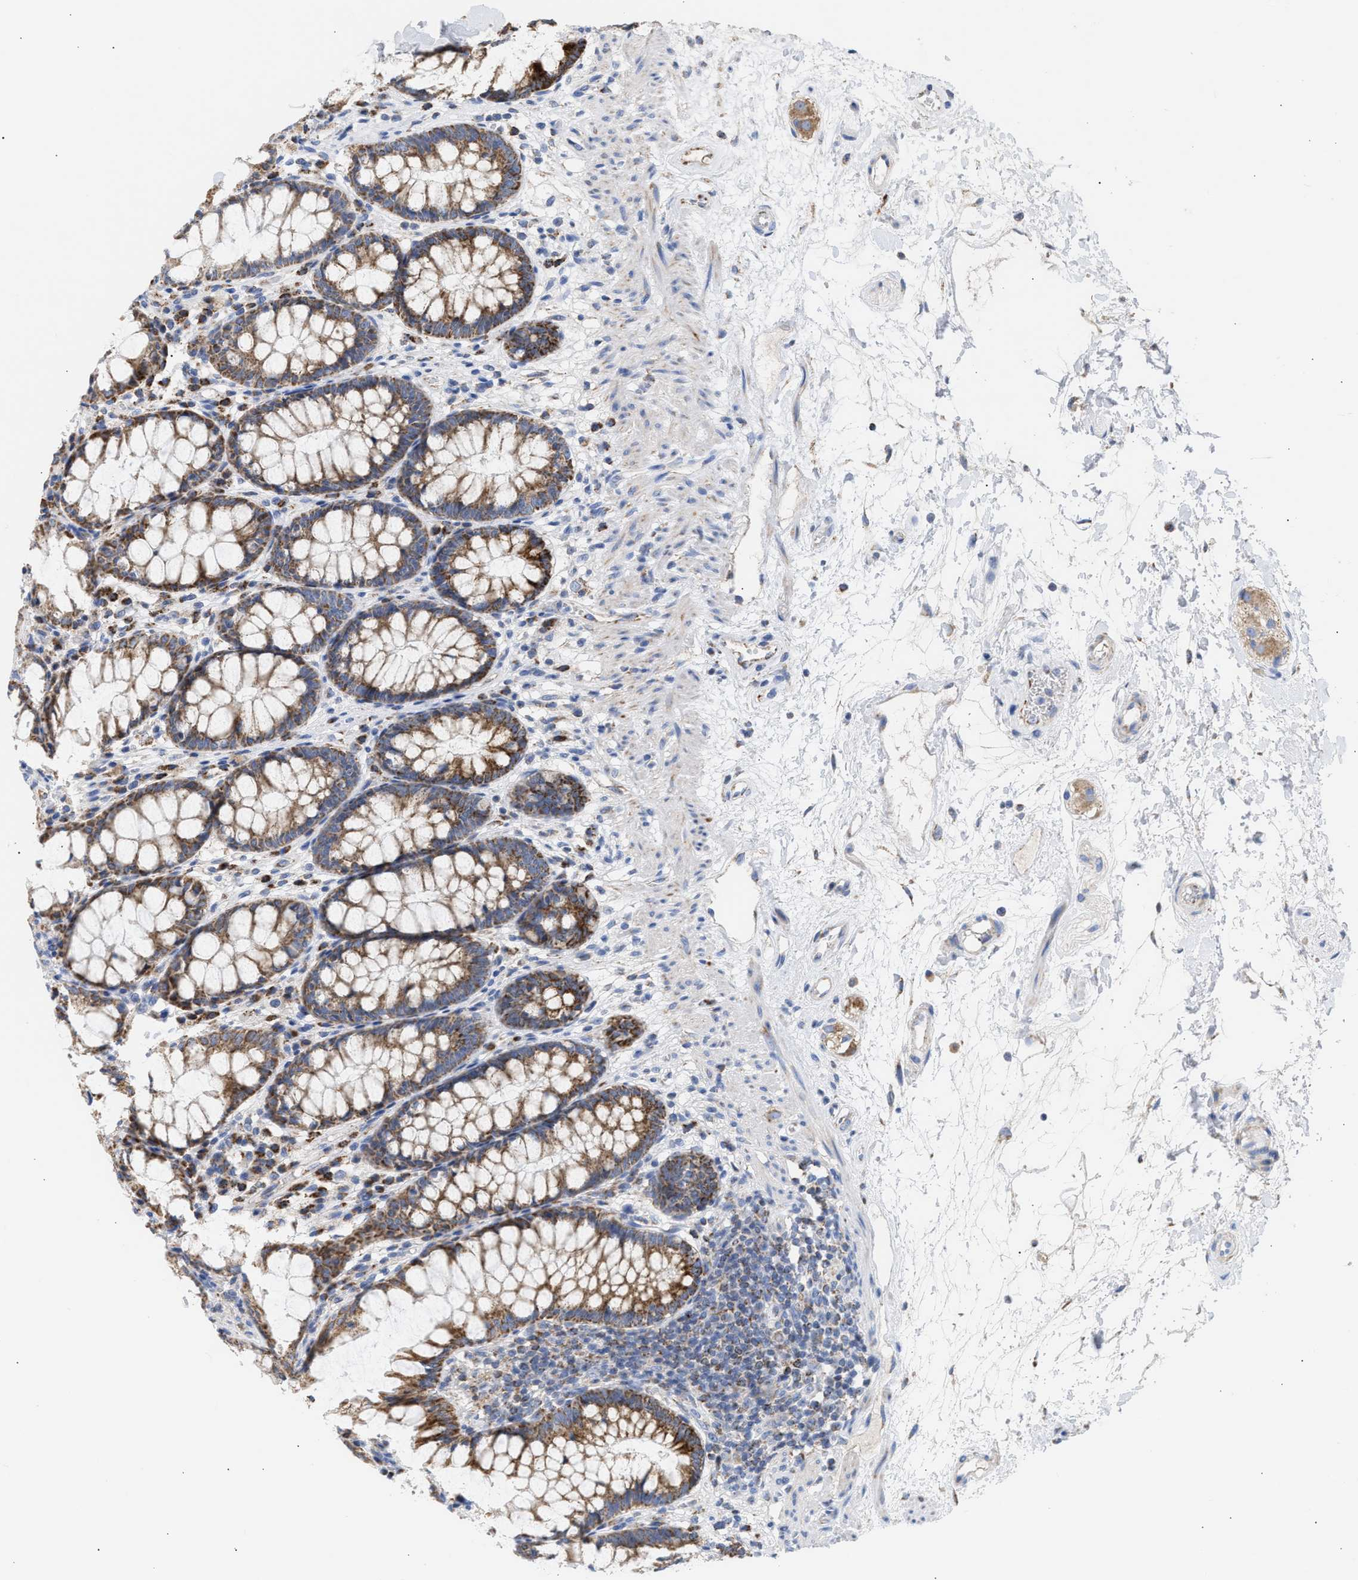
{"staining": {"intensity": "moderate", "quantity": ">75%", "location": "cytoplasmic/membranous"}, "tissue": "rectum", "cell_type": "Glandular cells", "image_type": "normal", "snomed": [{"axis": "morphology", "description": "Normal tissue, NOS"}, {"axis": "topography", "description": "Rectum"}], "caption": "The image demonstrates staining of benign rectum, revealing moderate cytoplasmic/membranous protein positivity (brown color) within glandular cells. (DAB = brown stain, brightfield microscopy at high magnification).", "gene": "ACOT13", "patient": {"sex": "male", "age": 64}}